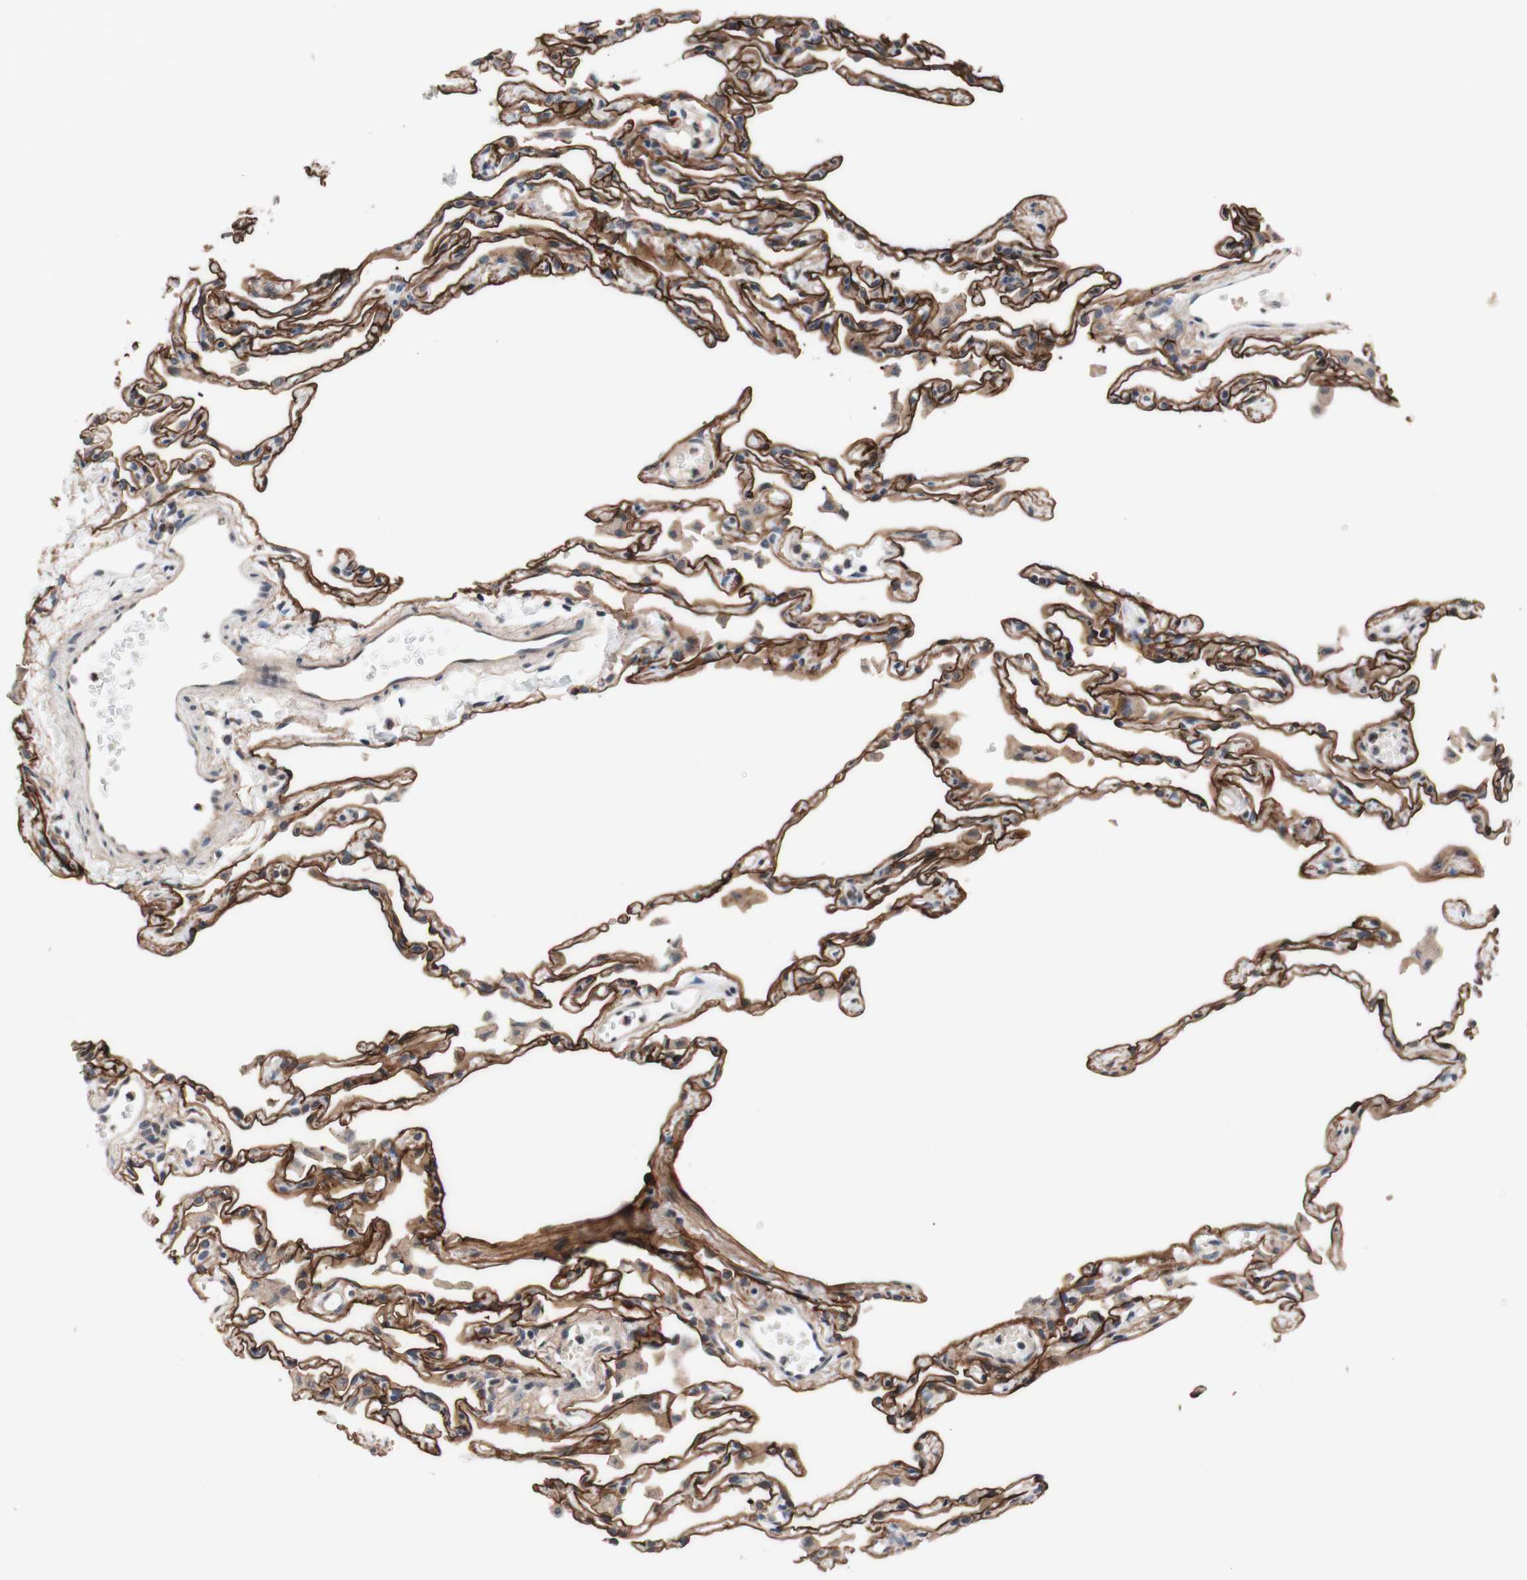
{"staining": {"intensity": "strong", "quantity": ">75%", "location": "cytoplasmic/membranous"}, "tissue": "lung", "cell_type": "Alveolar cells", "image_type": "normal", "snomed": [{"axis": "morphology", "description": "Normal tissue, NOS"}, {"axis": "topography", "description": "Lung"}], "caption": "Brown immunohistochemical staining in benign human lung reveals strong cytoplasmic/membranous expression in approximately >75% of alveolar cells.", "gene": "CD55", "patient": {"sex": "female", "age": 49}}